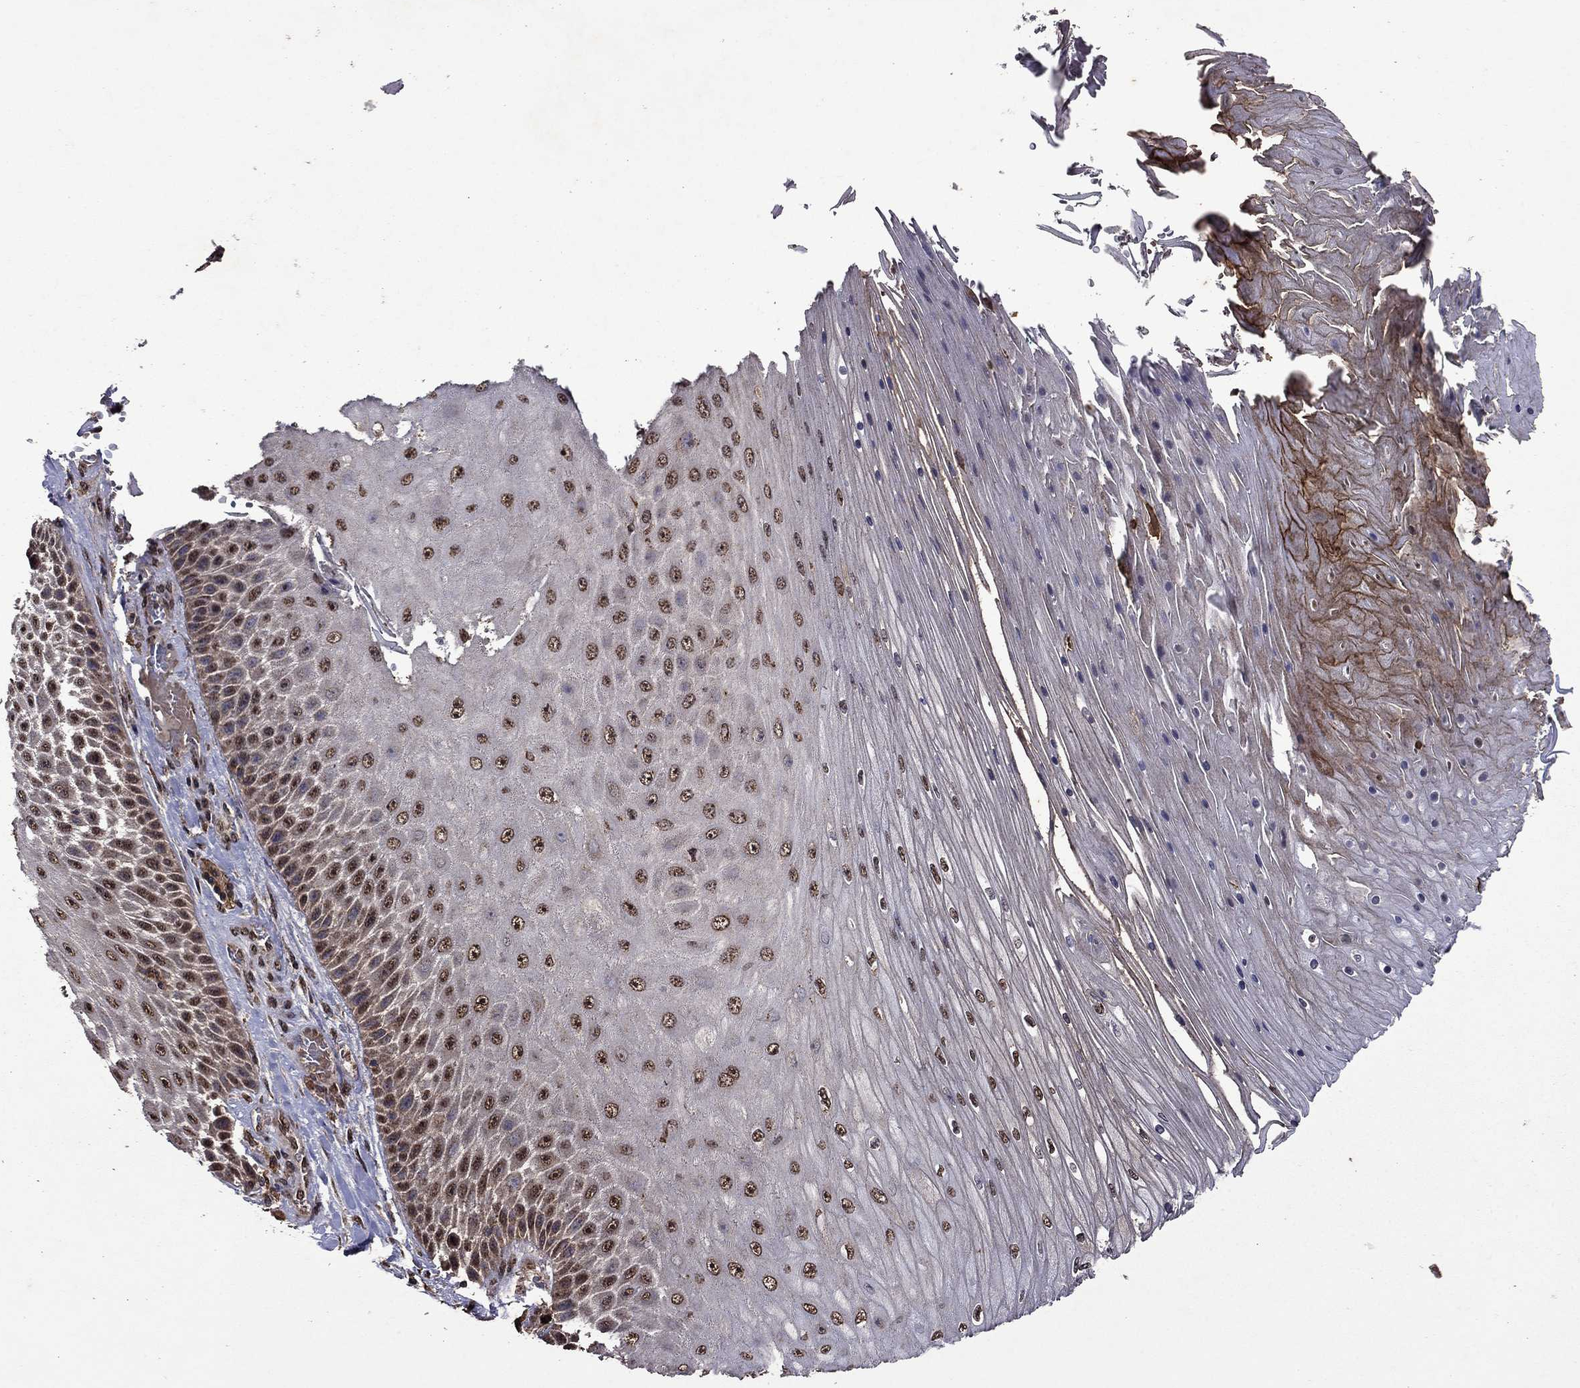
{"staining": {"intensity": "moderate", "quantity": ">75%", "location": "cytoplasmic/membranous,nuclear"}, "tissue": "skin cancer", "cell_type": "Tumor cells", "image_type": "cancer", "snomed": [{"axis": "morphology", "description": "Squamous cell carcinoma, NOS"}, {"axis": "topography", "description": "Skin"}], "caption": "Protein expression by immunohistochemistry reveals moderate cytoplasmic/membranous and nuclear expression in about >75% of tumor cells in skin cancer. Immunohistochemistry (ihc) stains the protein of interest in brown and the nuclei are stained blue.", "gene": "ITM2B", "patient": {"sex": "male", "age": 62}}